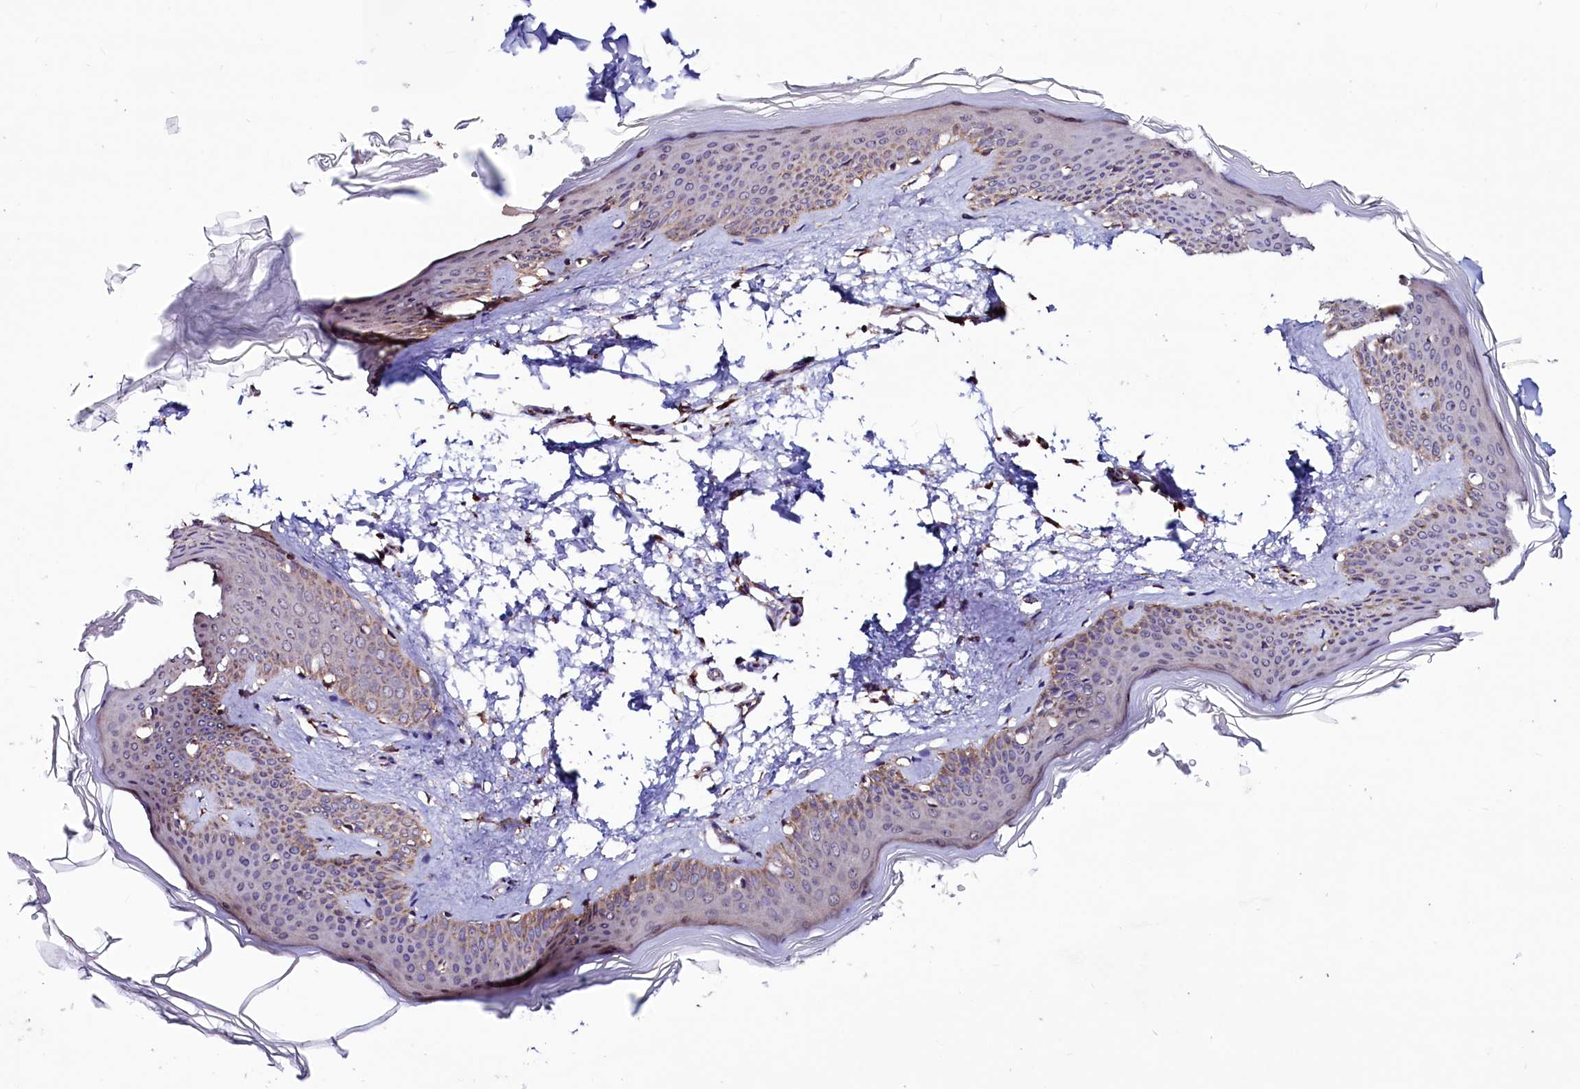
{"staining": {"intensity": "weak", "quantity": "25%-75%", "location": "cytoplasmic/membranous"}, "tissue": "skin", "cell_type": "Fibroblasts", "image_type": "normal", "snomed": [{"axis": "morphology", "description": "Normal tissue, NOS"}, {"axis": "topography", "description": "Skin"}], "caption": "Fibroblasts display weak cytoplasmic/membranous expression in approximately 25%-75% of cells in normal skin.", "gene": "STARD5", "patient": {"sex": "female", "age": 27}}